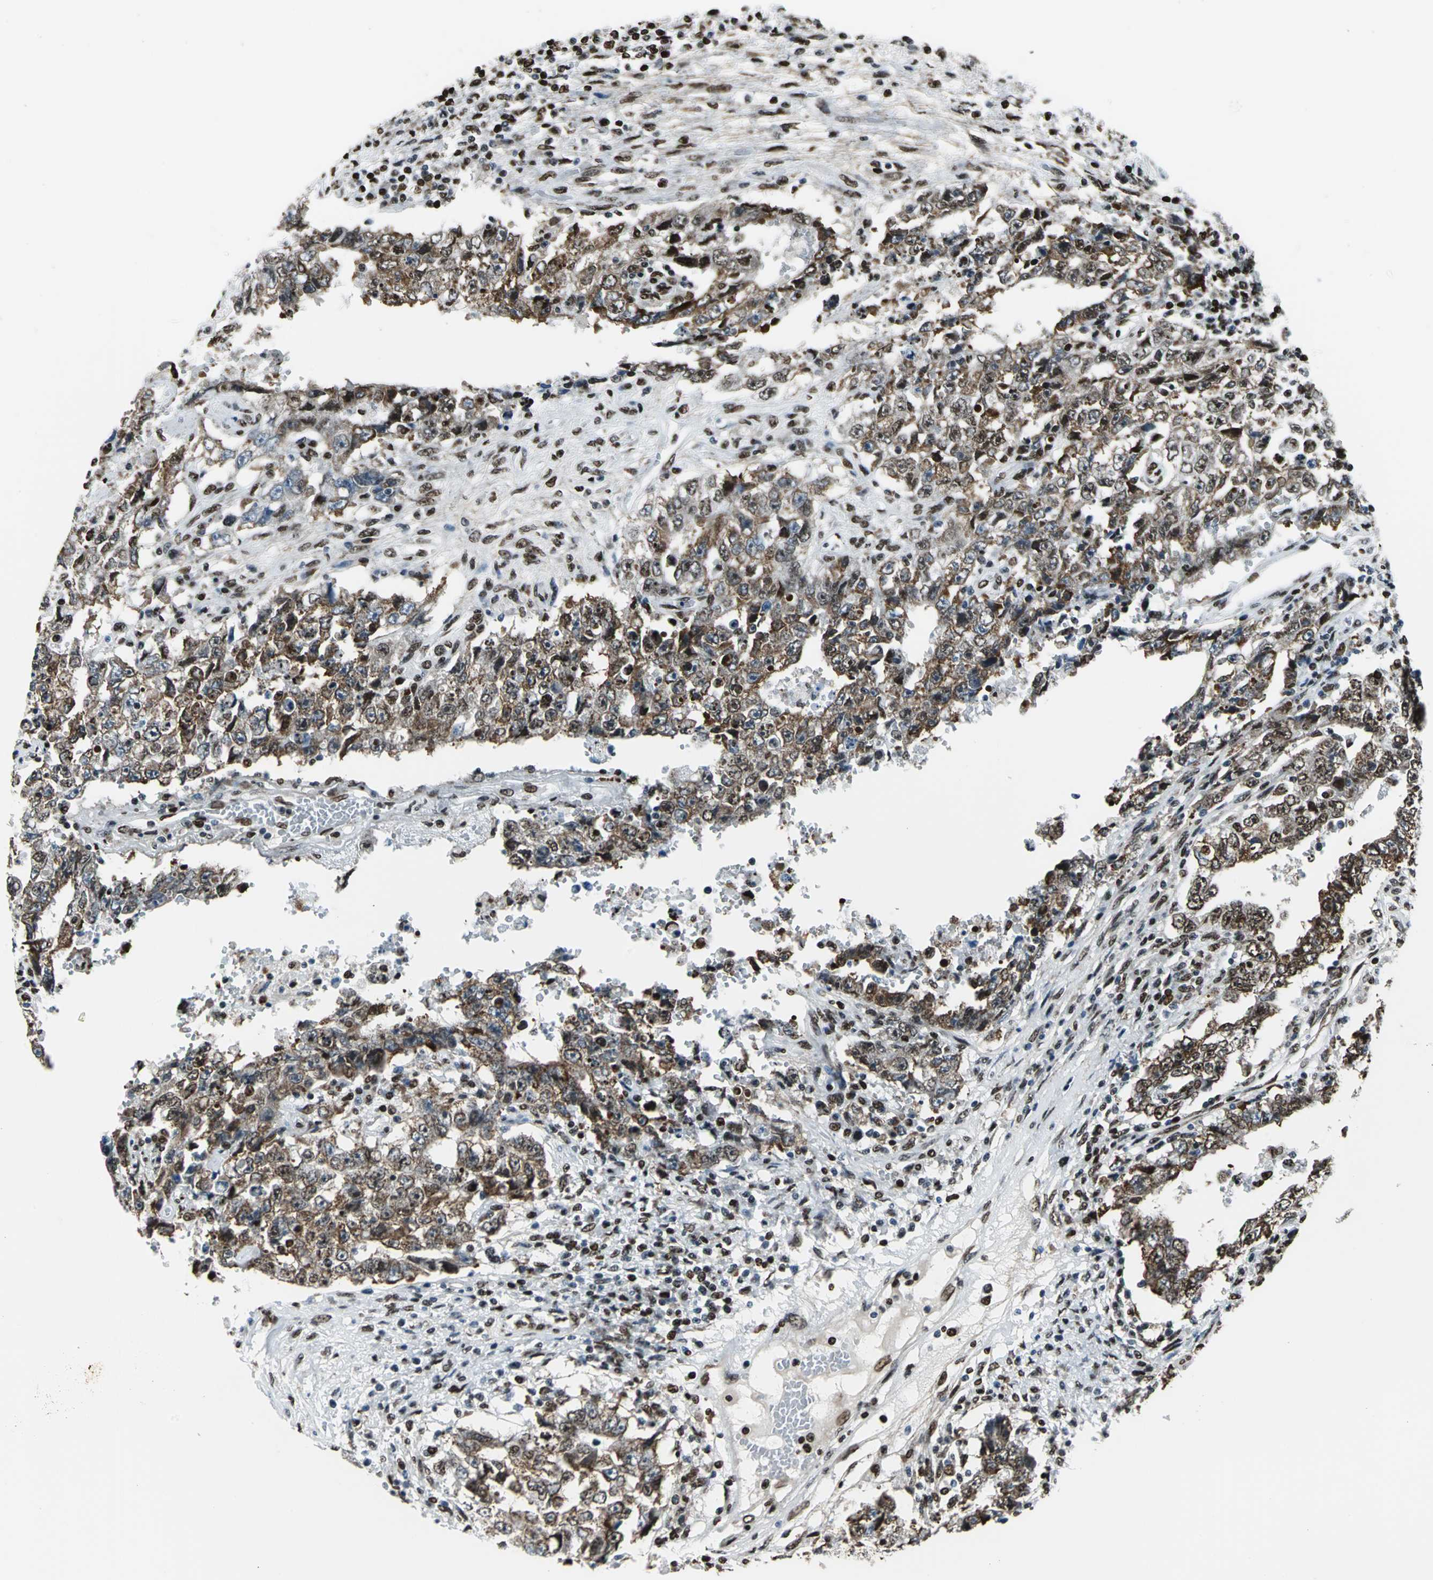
{"staining": {"intensity": "moderate", "quantity": ">75%", "location": "cytoplasmic/membranous,nuclear"}, "tissue": "testis cancer", "cell_type": "Tumor cells", "image_type": "cancer", "snomed": [{"axis": "morphology", "description": "Carcinoma, Embryonal, NOS"}, {"axis": "topography", "description": "Testis"}], "caption": "Immunohistochemical staining of embryonal carcinoma (testis) shows moderate cytoplasmic/membranous and nuclear protein expression in approximately >75% of tumor cells.", "gene": "APEX1", "patient": {"sex": "male", "age": 26}}